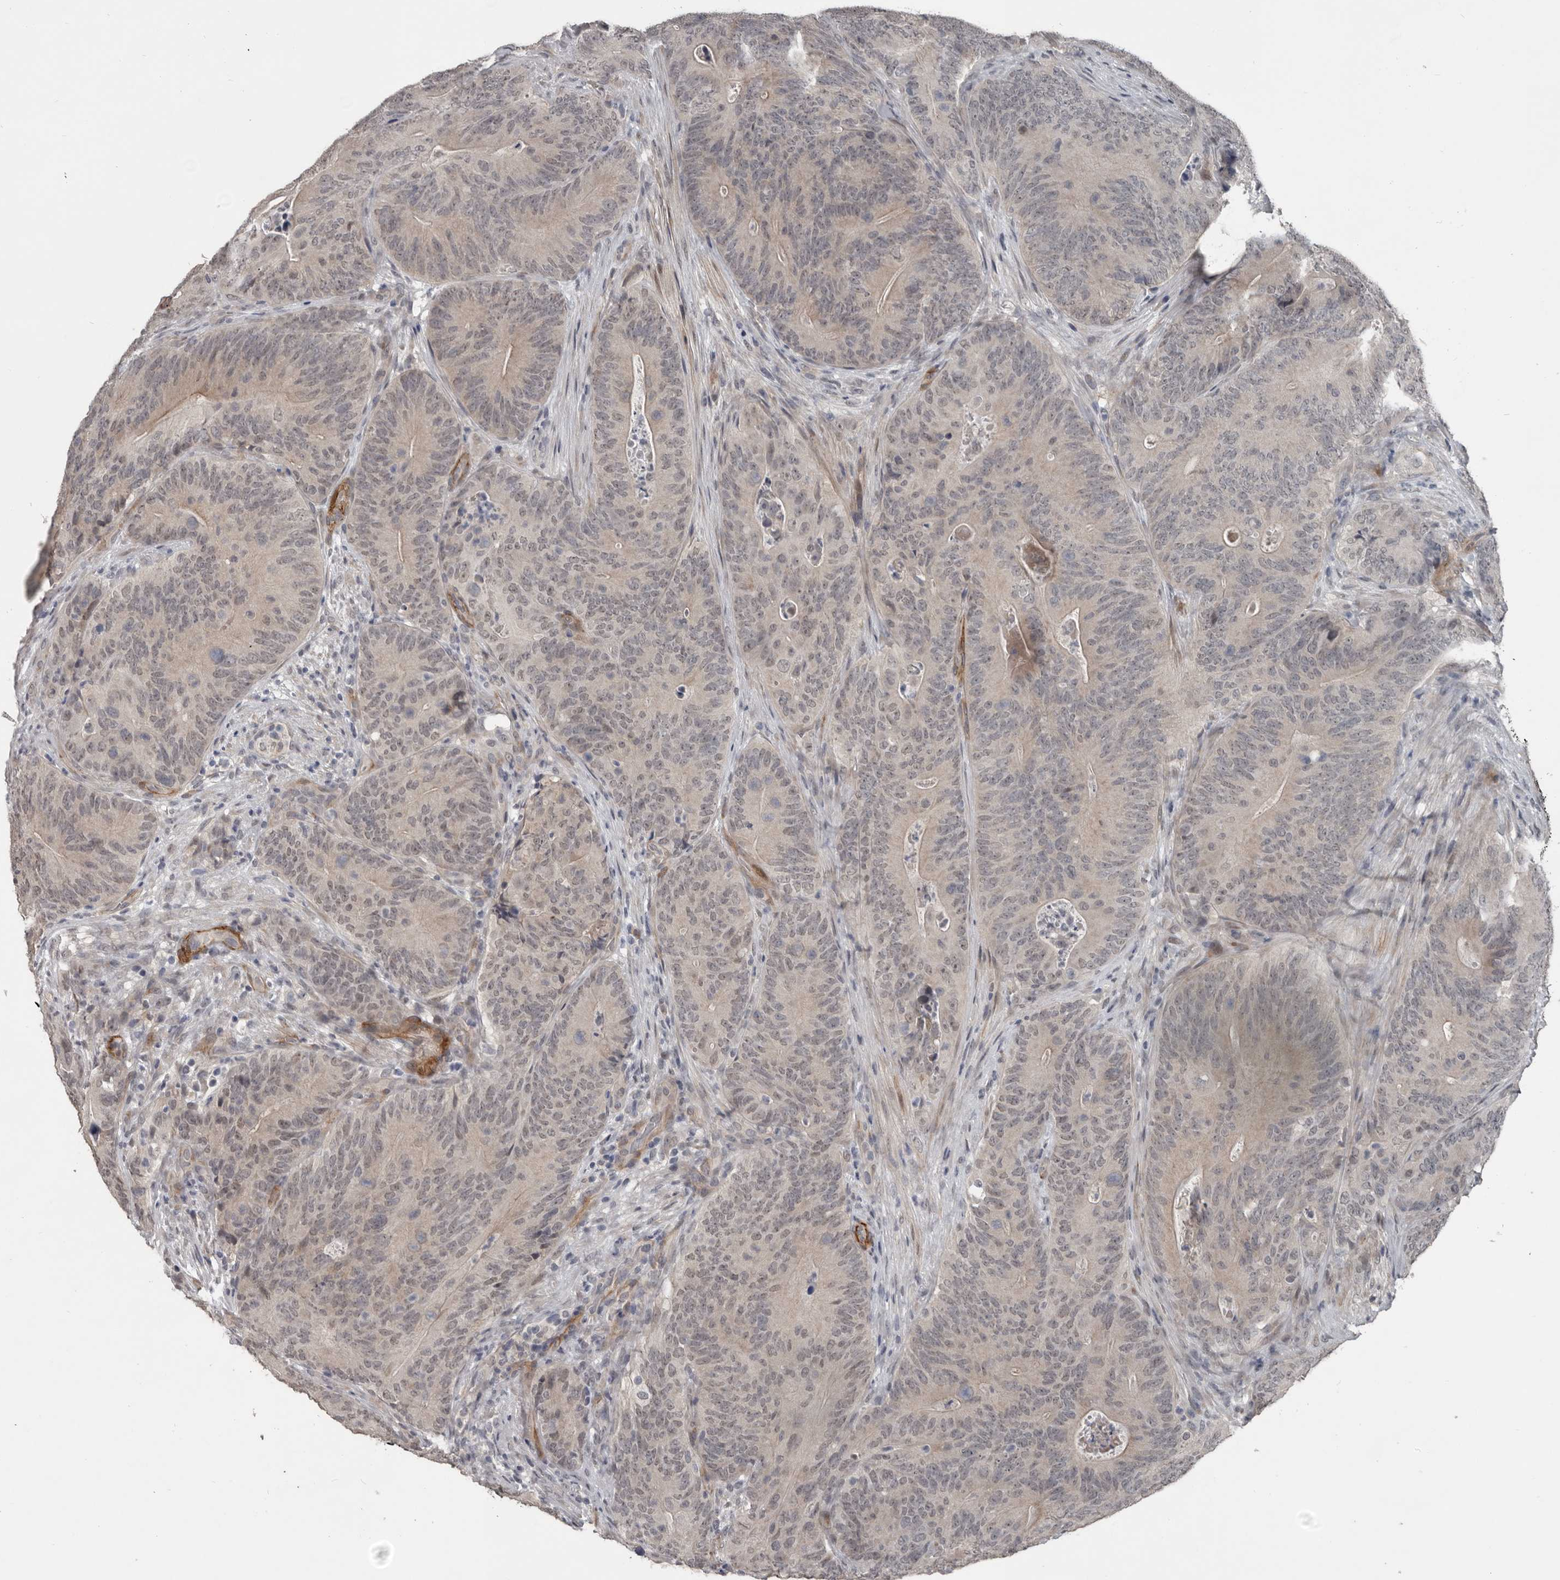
{"staining": {"intensity": "weak", "quantity": "<25%", "location": "nuclear"}, "tissue": "colorectal cancer", "cell_type": "Tumor cells", "image_type": "cancer", "snomed": [{"axis": "morphology", "description": "Normal tissue, NOS"}, {"axis": "topography", "description": "Colon"}], "caption": "Tumor cells are negative for brown protein staining in colorectal cancer.", "gene": "C1orf216", "patient": {"sex": "female", "age": 82}}